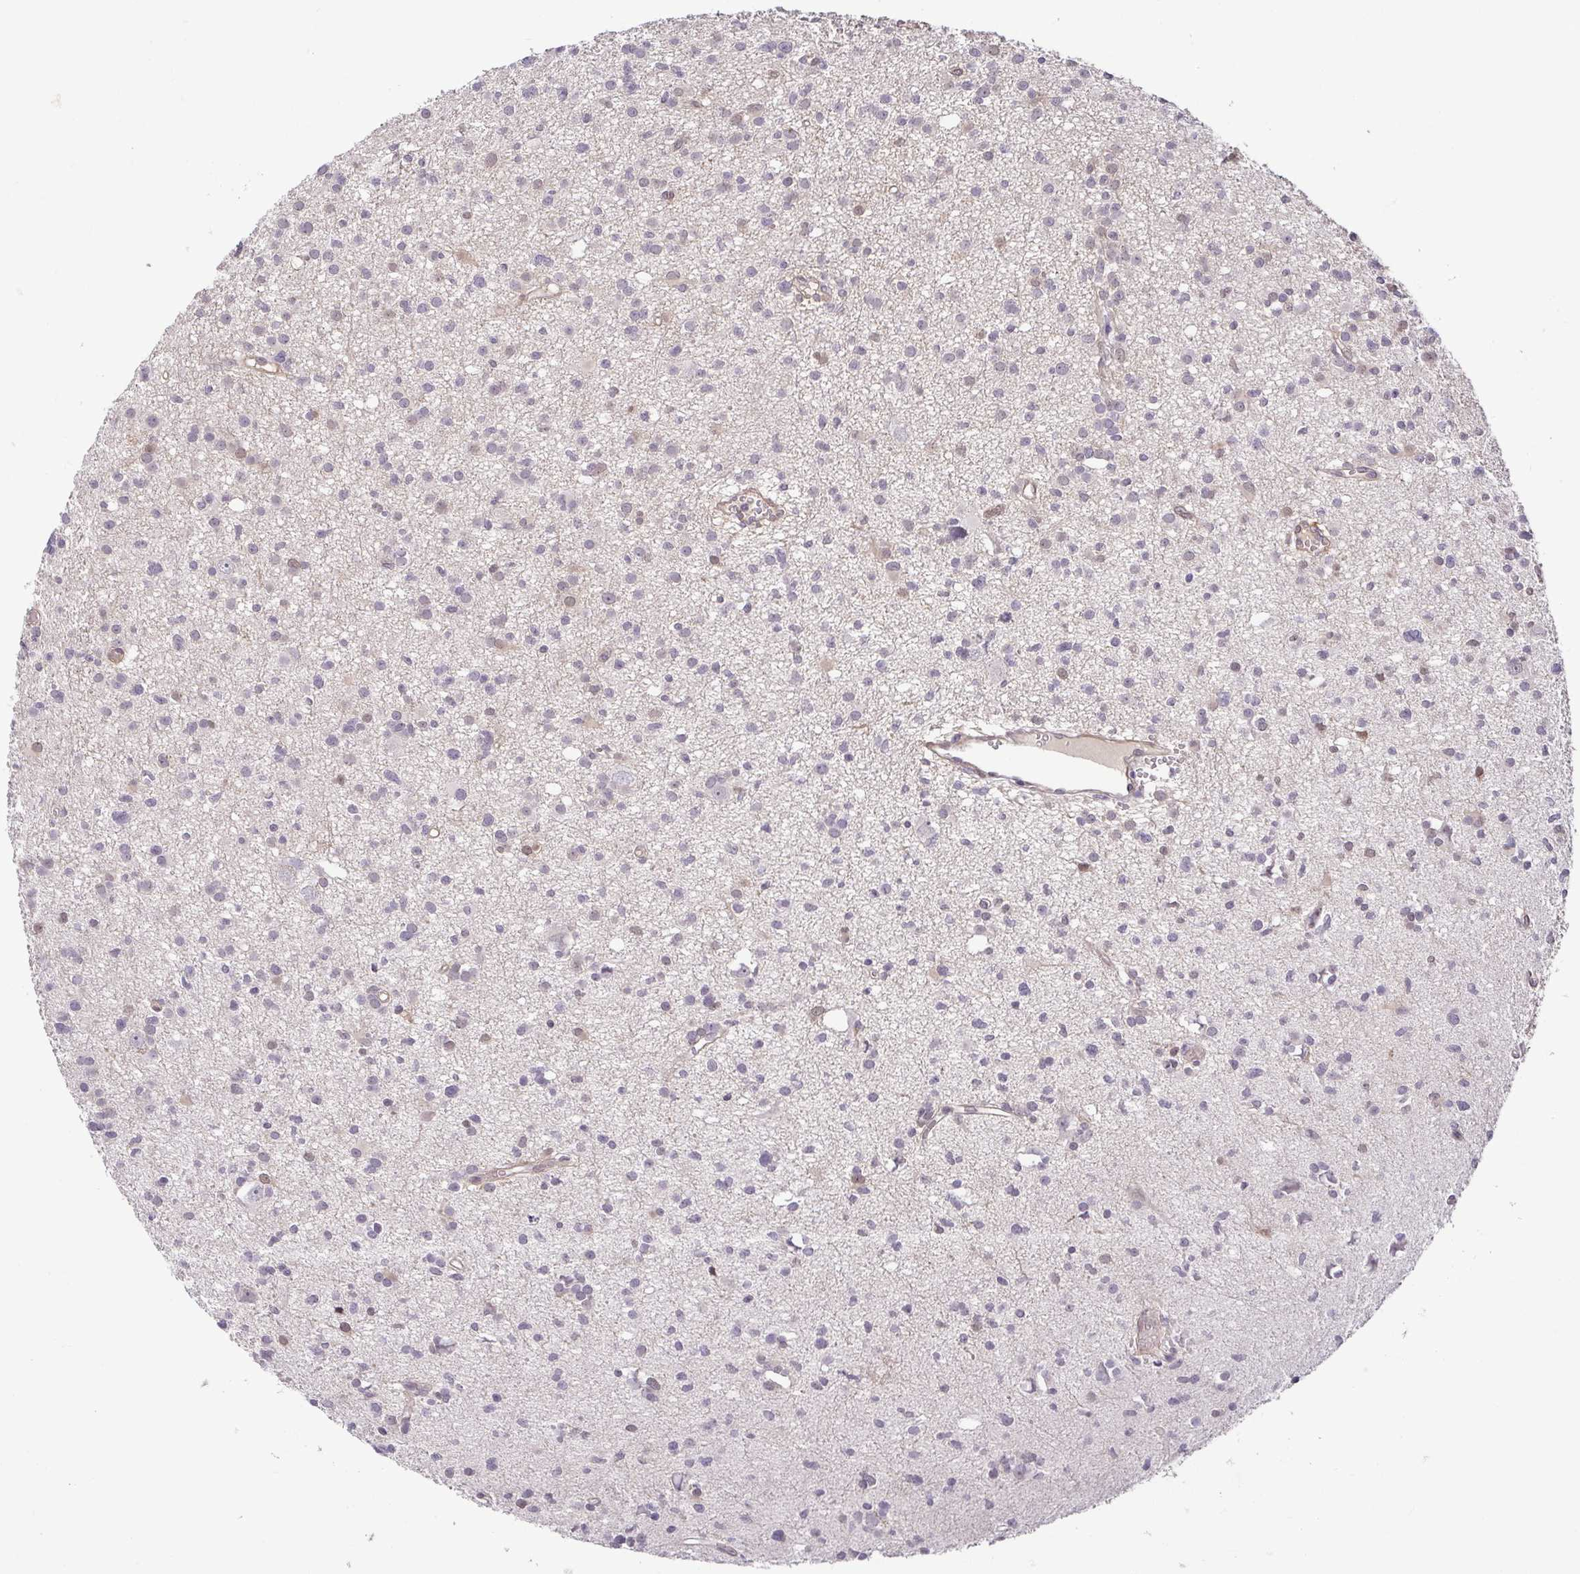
{"staining": {"intensity": "negative", "quantity": "none", "location": "none"}, "tissue": "glioma", "cell_type": "Tumor cells", "image_type": "cancer", "snomed": [{"axis": "morphology", "description": "Glioma, malignant, High grade"}, {"axis": "topography", "description": "Brain"}], "caption": "The immunohistochemistry micrograph has no significant expression in tumor cells of glioma tissue.", "gene": "HOPX", "patient": {"sex": "male", "age": 23}}